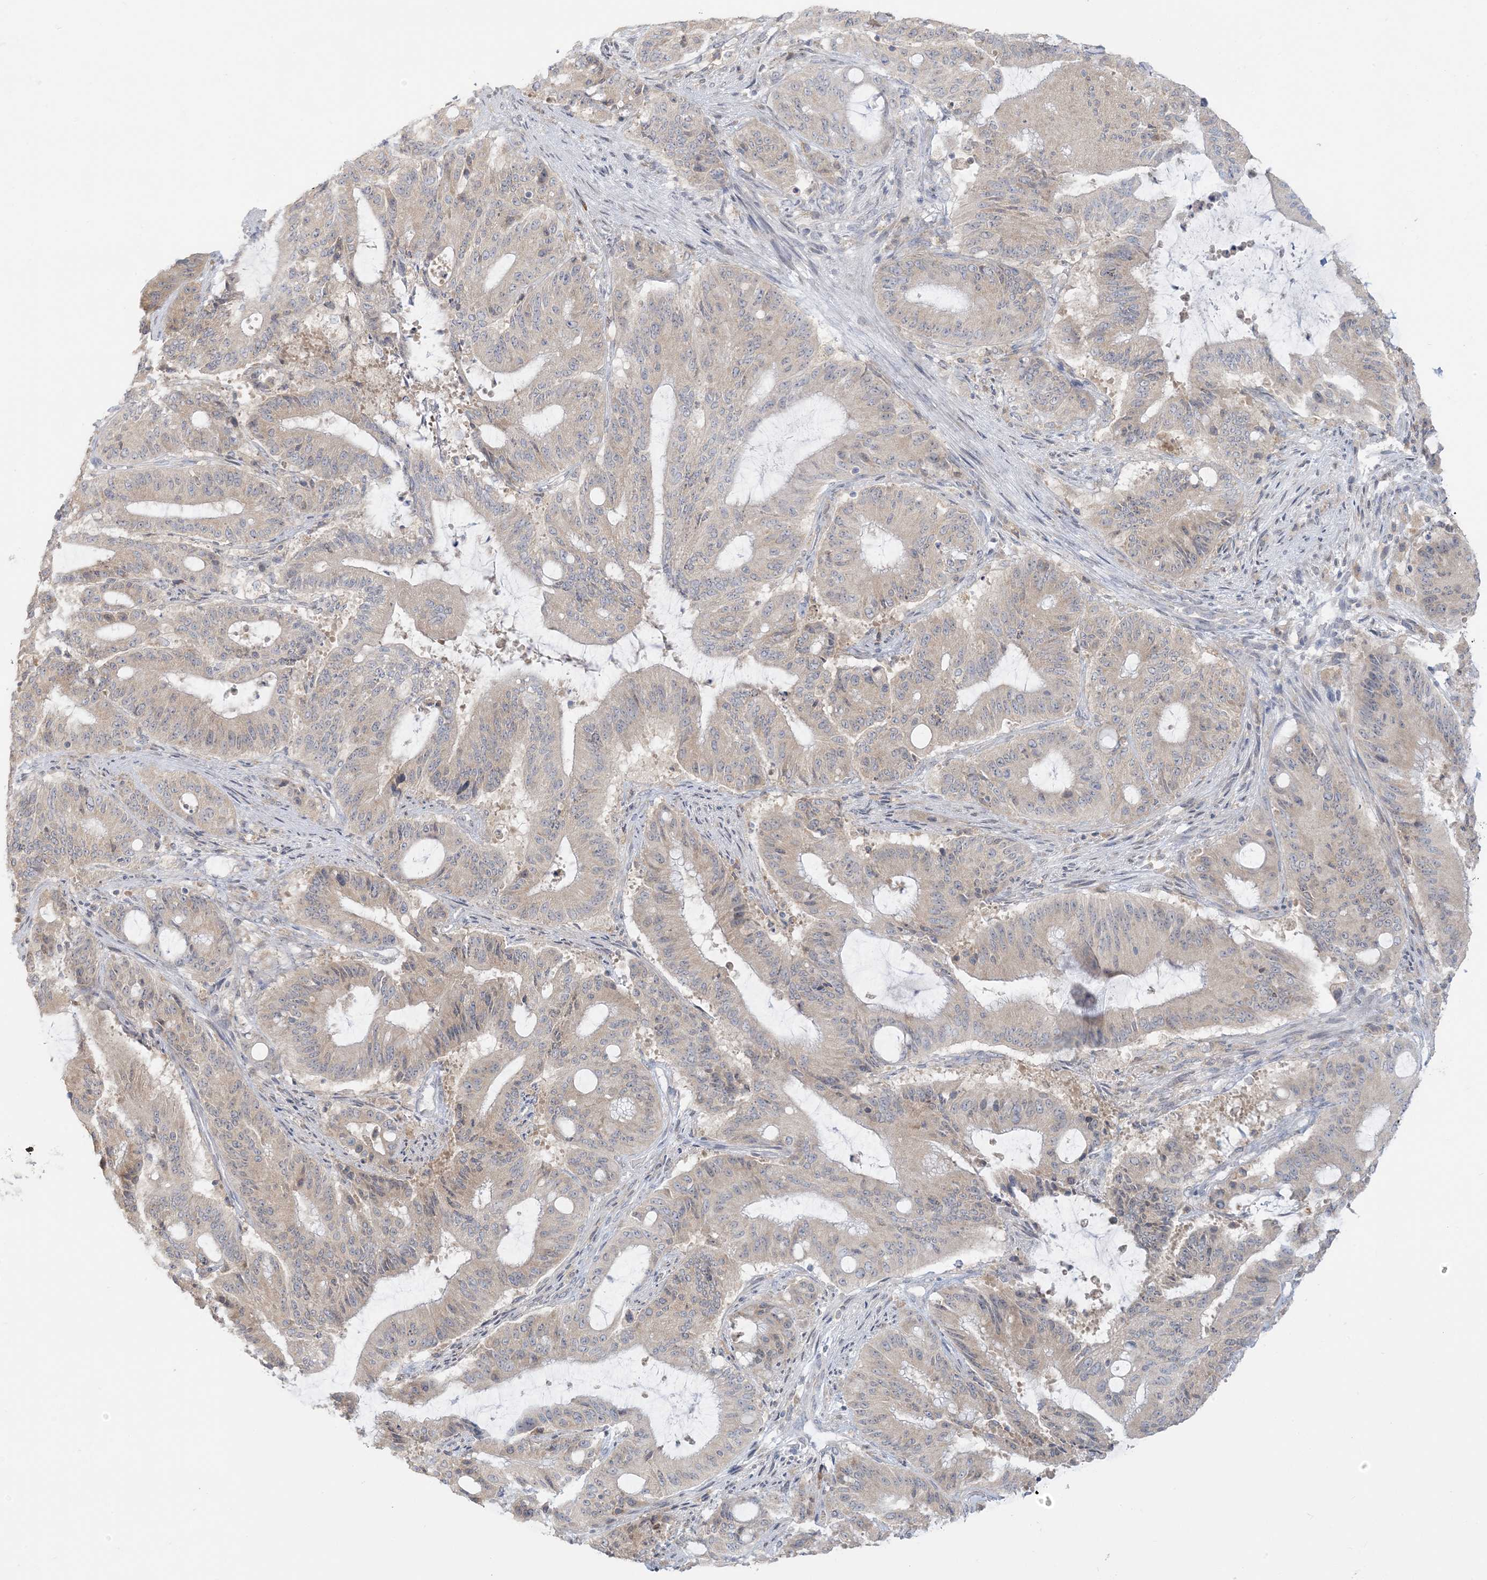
{"staining": {"intensity": "weak", "quantity": ">75%", "location": "cytoplasmic/membranous"}, "tissue": "liver cancer", "cell_type": "Tumor cells", "image_type": "cancer", "snomed": [{"axis": "morphology", "description": "Normal tissue, NOS"}, {"axis": "morphology", "description": "Cholangiocarcinoma"}, {"axis": "topography", "description": "Liver"}, {"axis": "topography", "description": "Peripheral nerve tissue"}], "caption": "This image exhibits immunohistochemistry staining of human liver cholangiocarcinoma, with low weak cytoplasmic/membranous staining in about >75% of tumor cells.", "gene": "EEFSEC", "patient": {"sex": "female", "age": 73}}